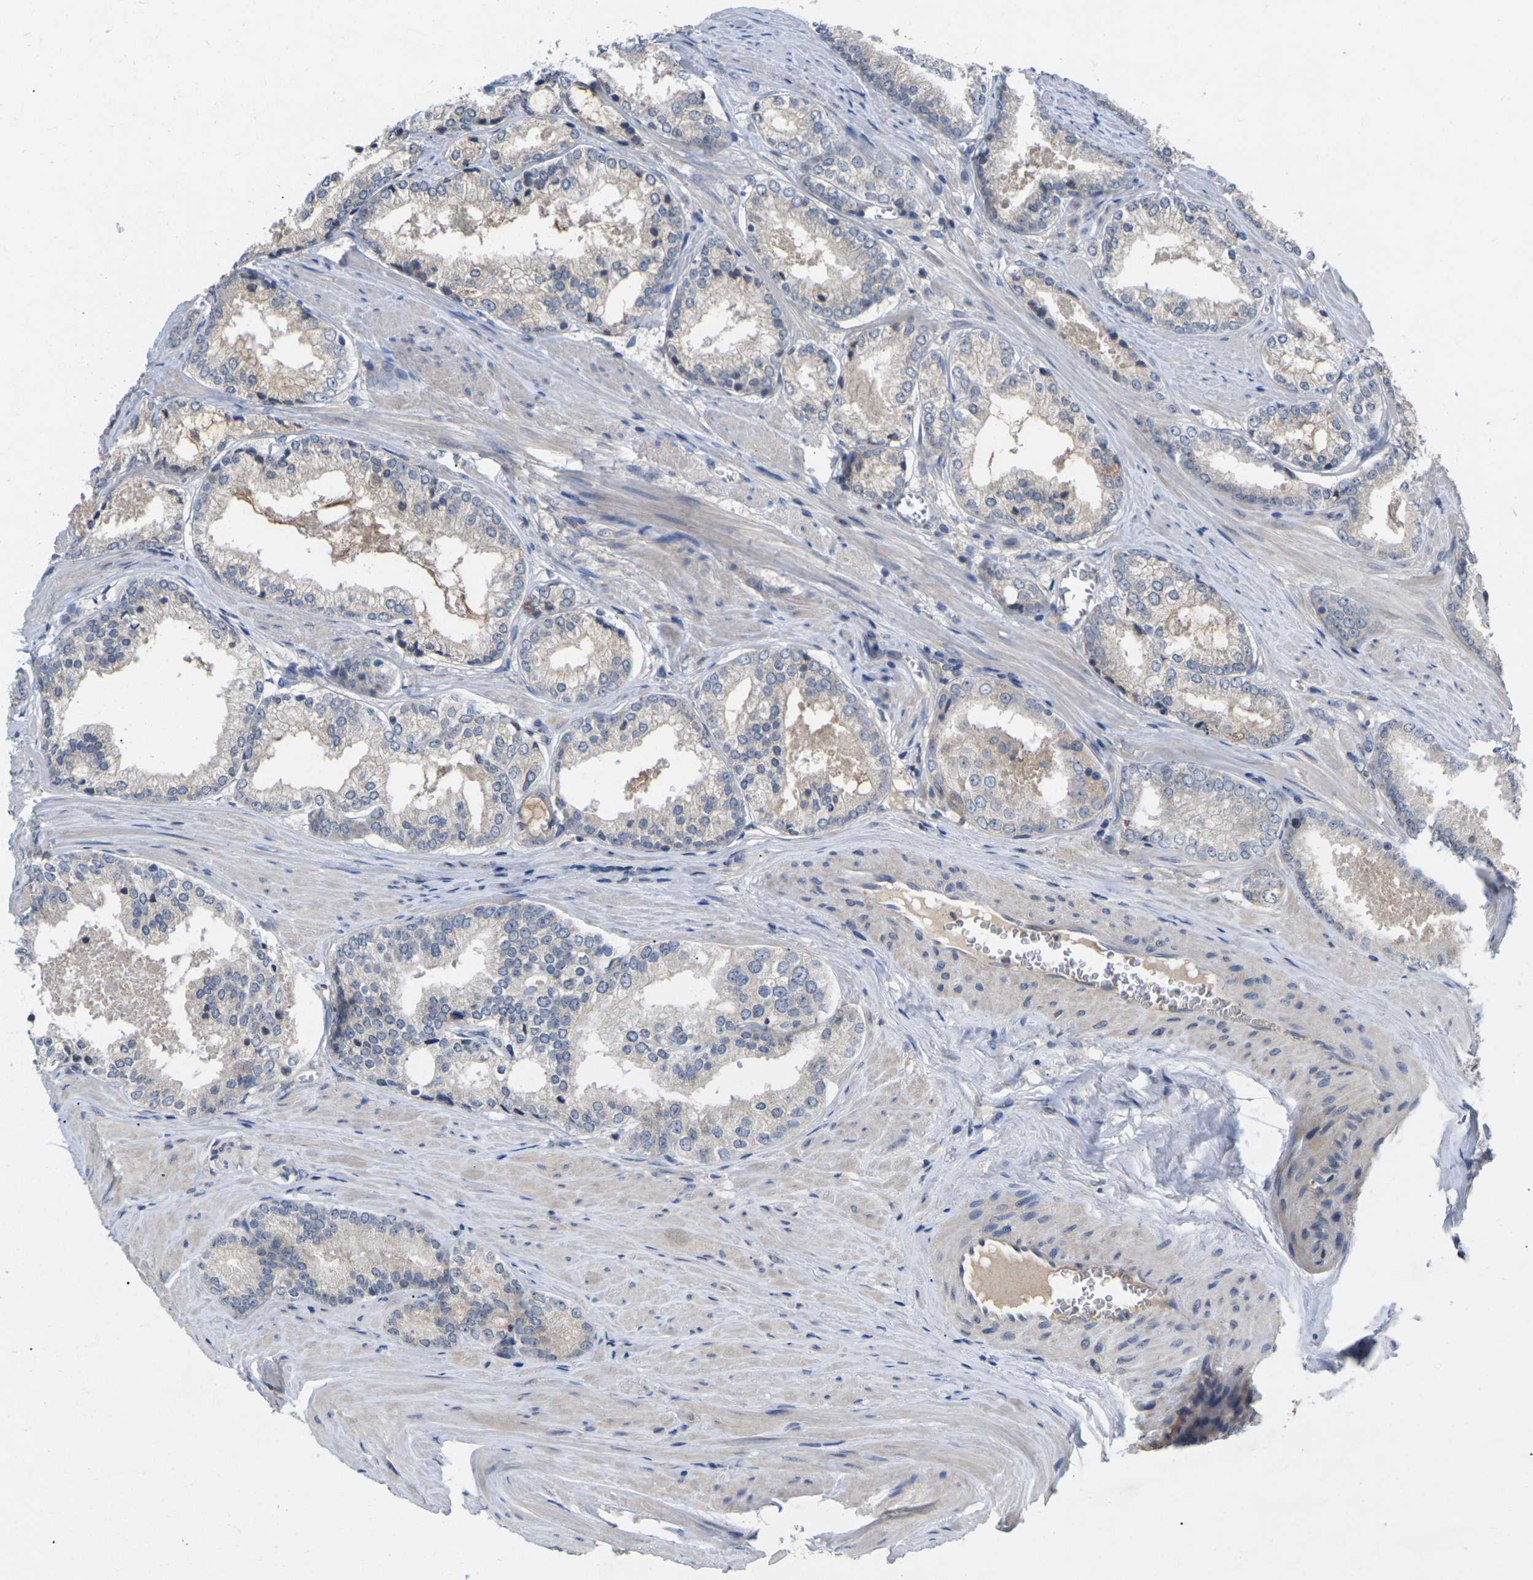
{"staining": {"intensity": "negative", "quantity": "none", "location": "none"}, "tissue": "prostate cancer", "cell_type": "Tumor cells", "image_type": "cancer", "snomed": [{"axis": "morphology", "description": "Adenocarcinoma, Low grade"}, {"axis": "topography", "description": "Prostate"}], "caption": "Prostate cancer (low-grade adenocarcinoma) was stained to show a protein in brown. There is no significant expression in tumor cells. Nuclei are stained in blue.", "gene": "SLC2A2", "patient": {"sex": "male", "age": 64}}